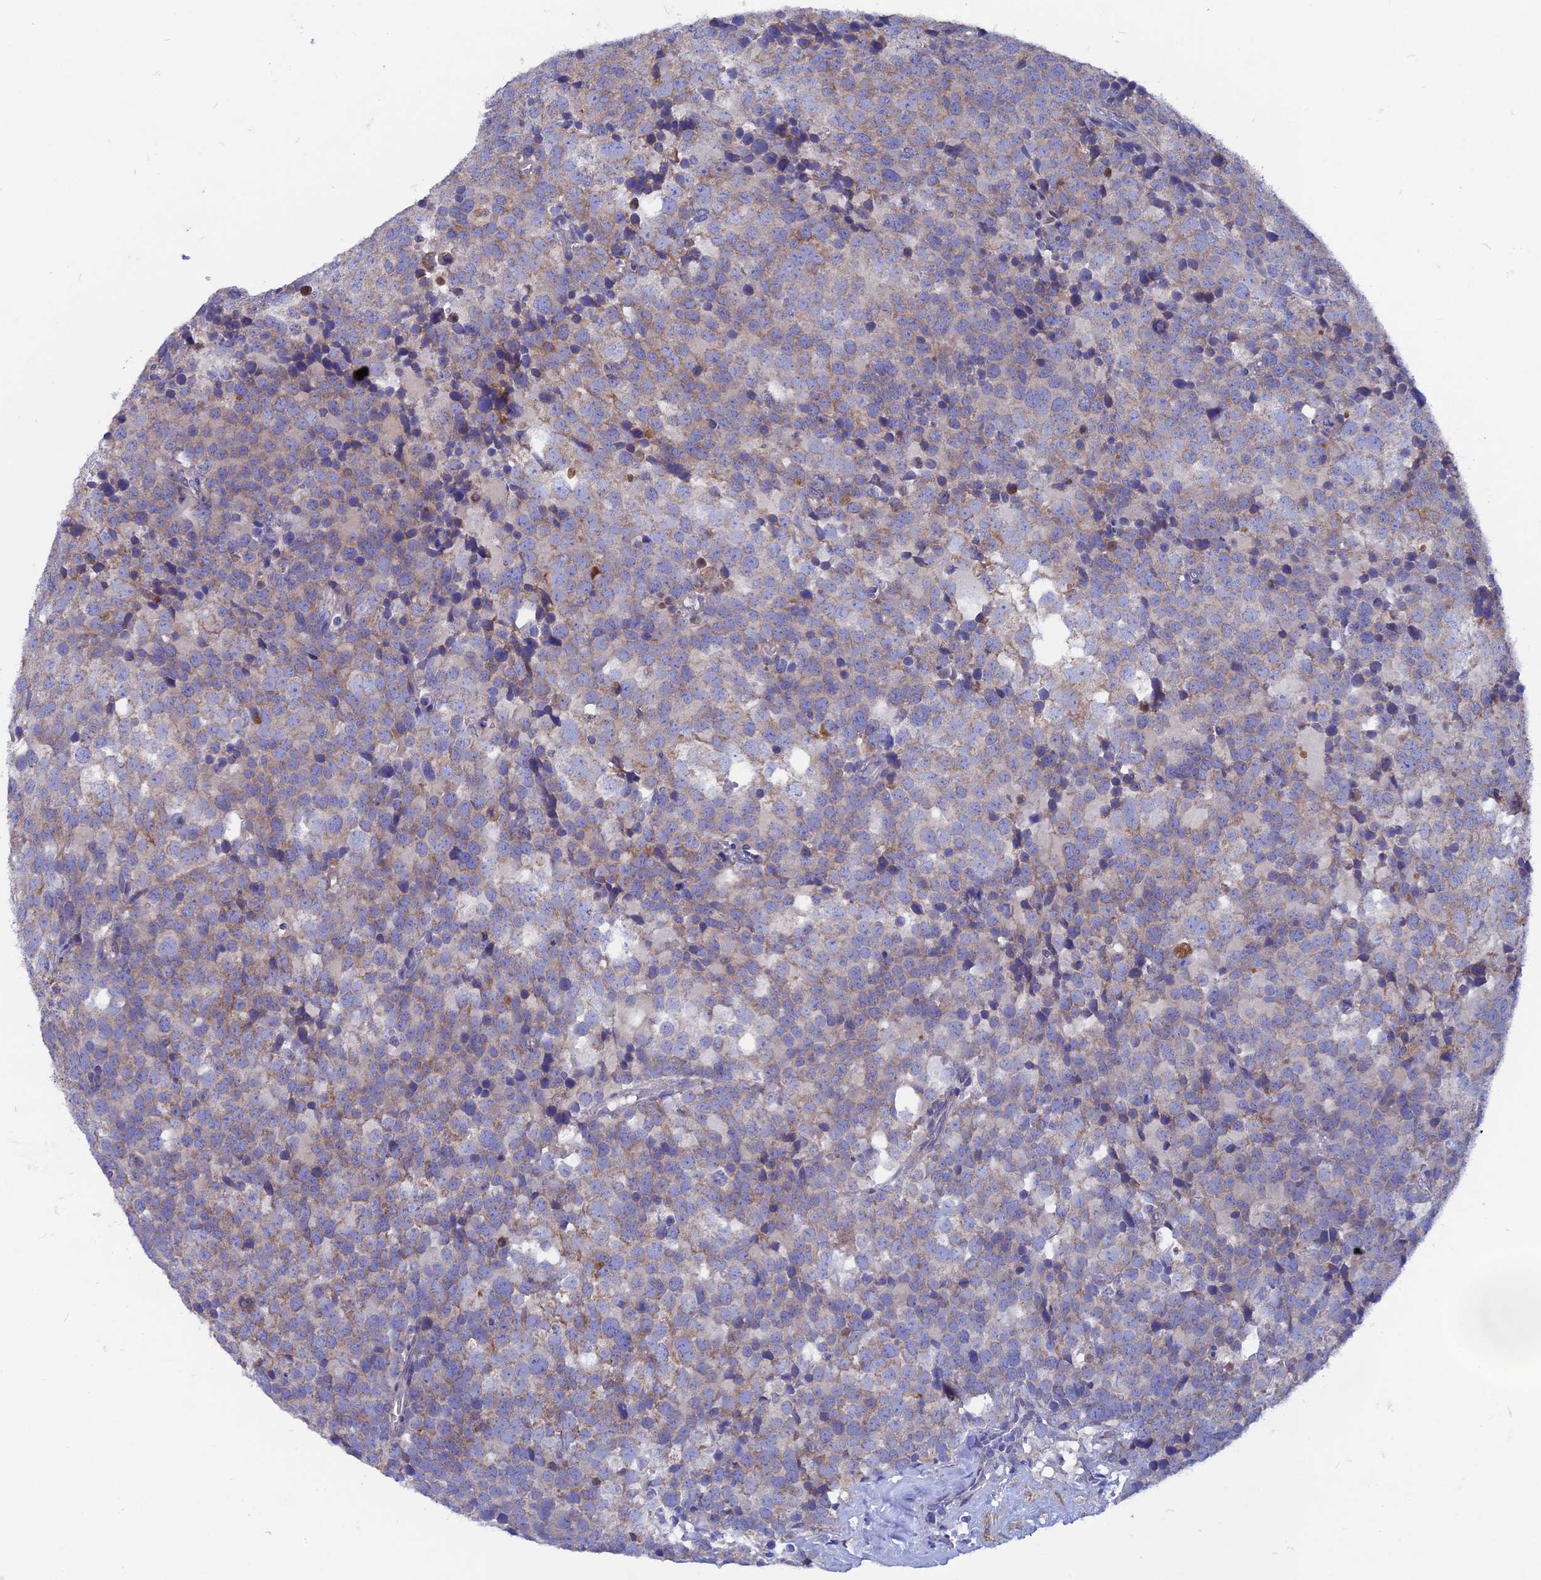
{"staining": {"intensity": "weak", "quantity": "25%-75%", "location": "cytoplasmic/membranous"}, "tissue": "testis cancer", "cell_type": "Tumor cells", "image_type": "cancer", "snomed": [{"axis": "morphology", "description": "Seminoma, NOS"}, {"axis": "topography", "description": "Testis"}], "caption": "Immunohistochemistry (IHC) photomicrograph of neoplastic tissue: testis seminoma stained using immunohistochemistry (IHC) displays low levels of weak protein expression localized specifically in the cytoplasmic/membranous of tumor cells, appearing as a cytoplasmic/membranous brown color.", "gene": "AK4", "patient": {"sex": "male", "age": 71}}